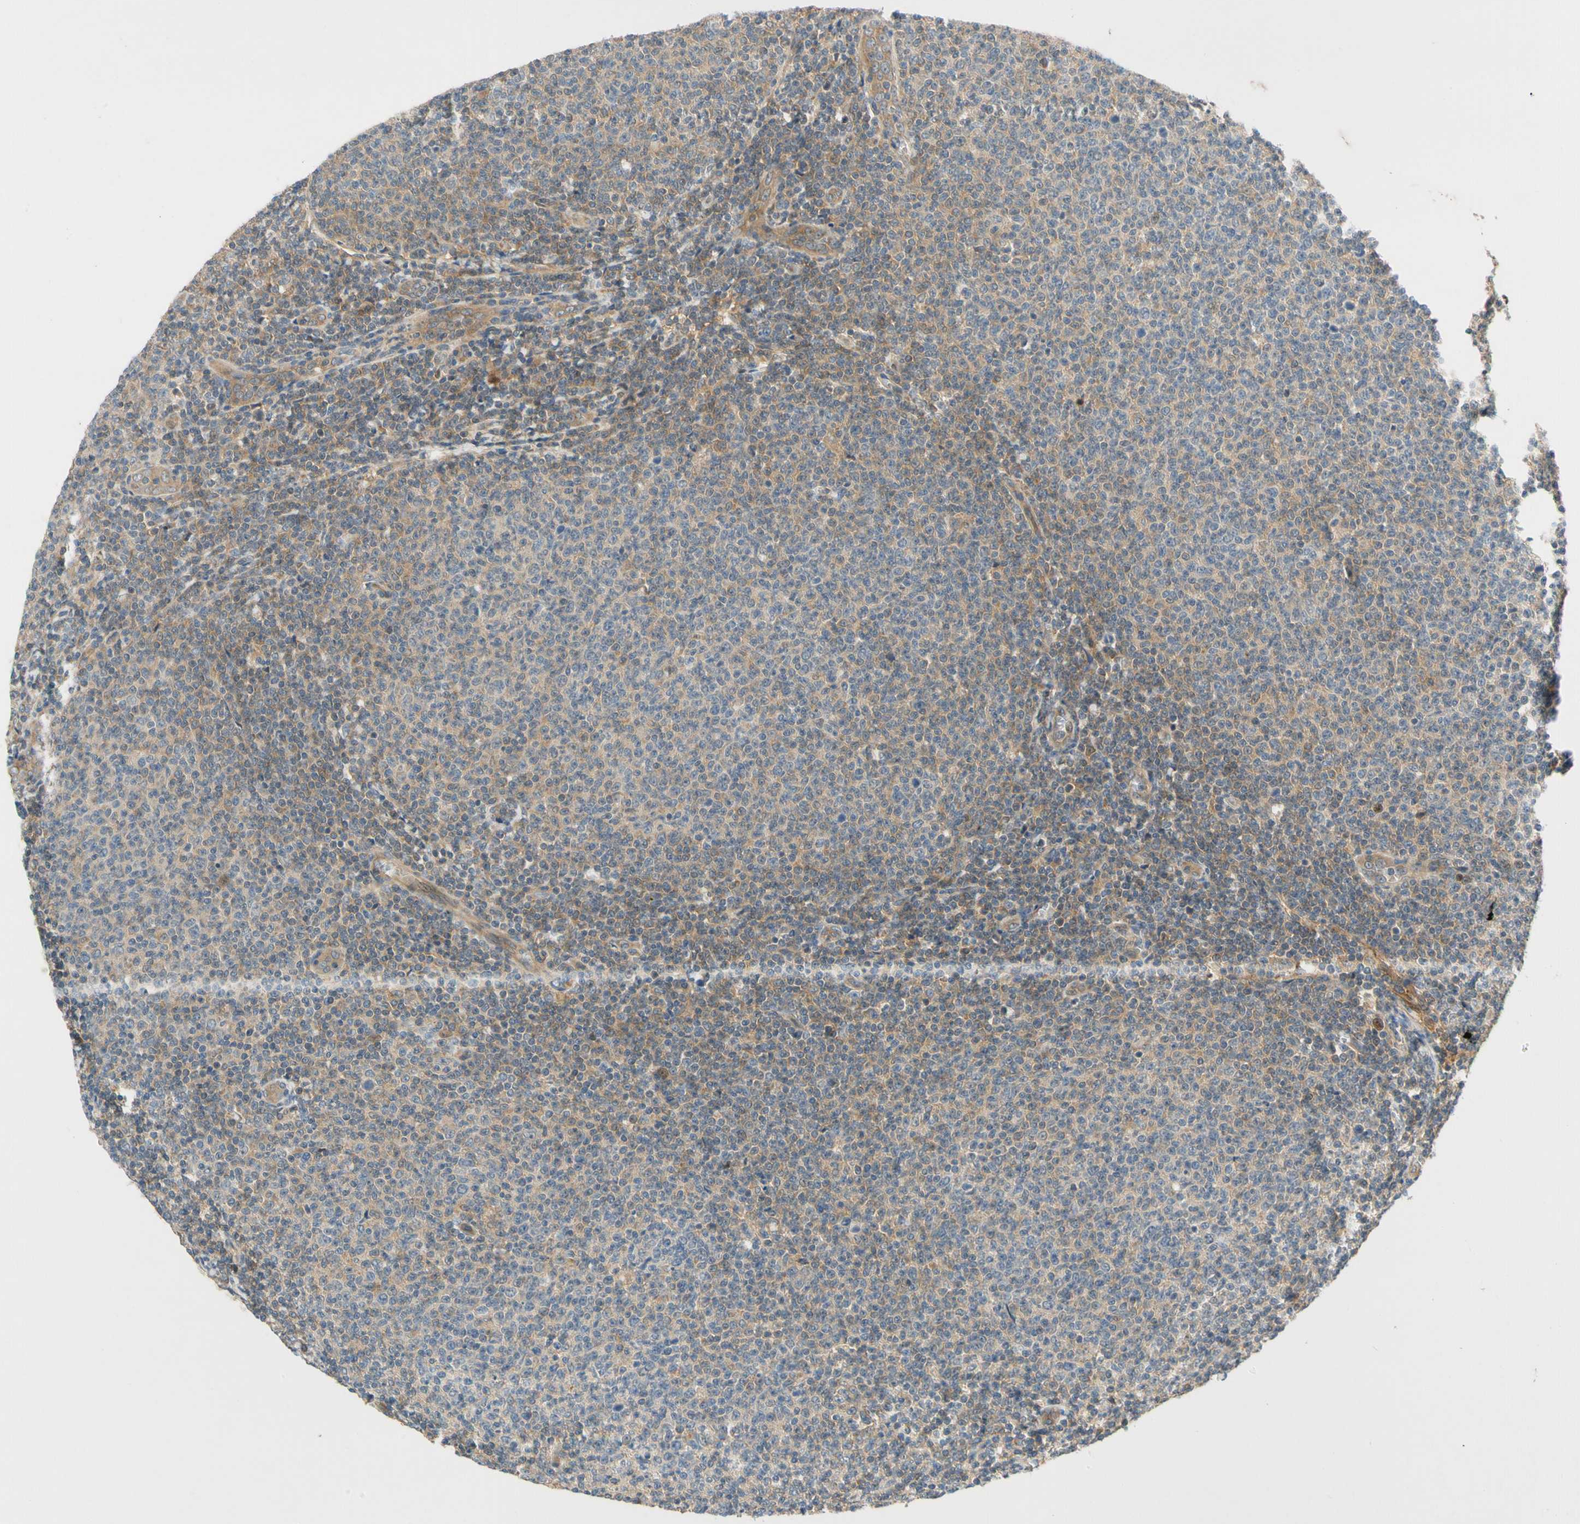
{"staining": {"intensity": "weak", "quantity": ">75%", "location": "cytoplasmic/membranous"}, "tissue": "lymphoma", "cell_type": "Tumor cells", "image_type": "cancer", "snomed": [{"axis": "morphology", "description": "Malignant lymphoma, non-Hodgkin's type, Low grade"}, {"axis": "topography", "description": "Lymph node"}], "caption": "Lymphoma tissue reveals weak cytoplasmic/membranous expression in approximately >75% of tumor cells", "gene": "GATD1", "patient": {"sex": "male", "age": 66}}